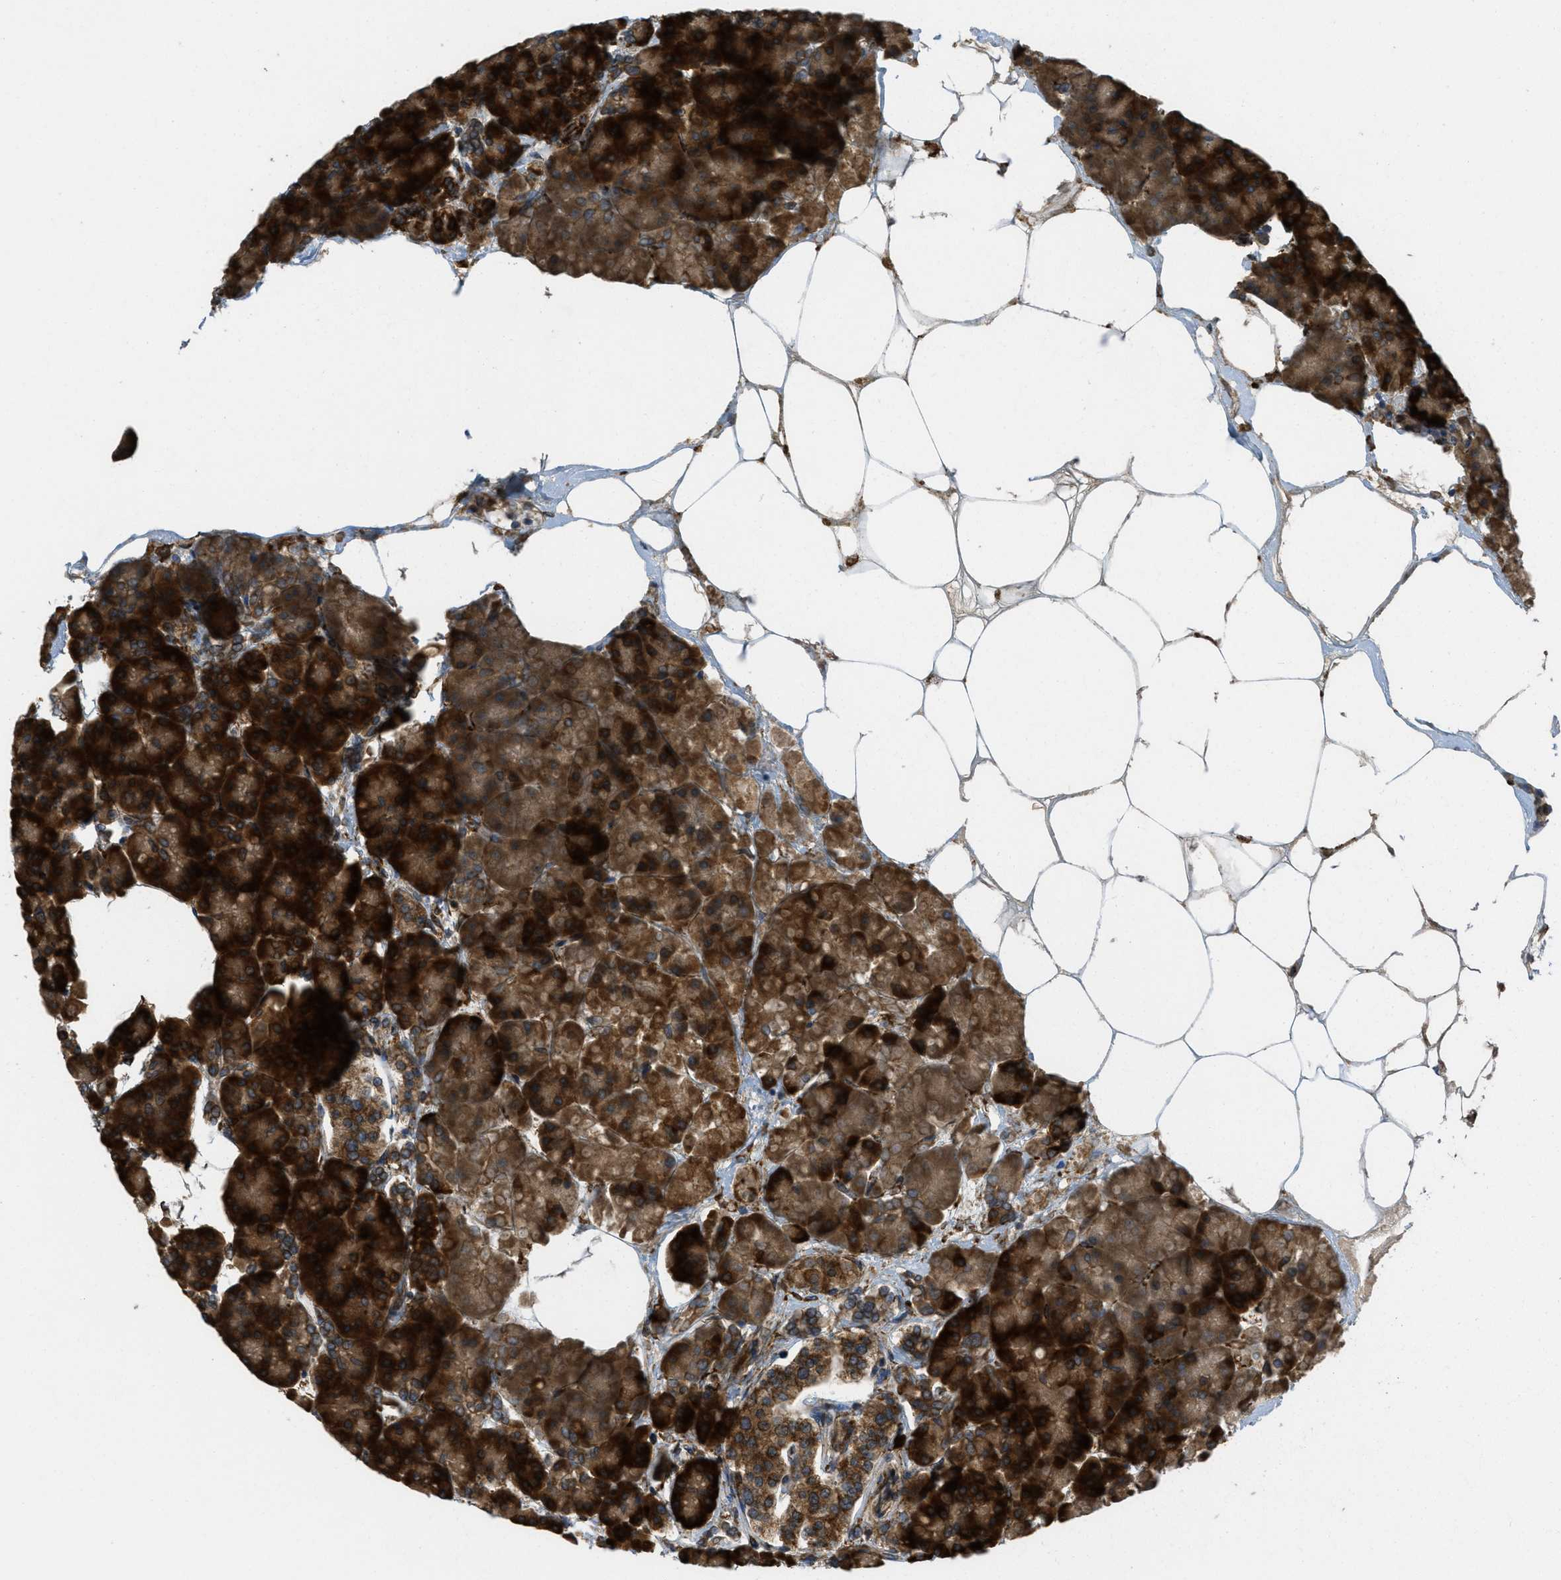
{"staining": {"intensity": "strong", "quantity": ">75%", "location": "cytoplasmic/membranous"}, "tissue": "pancreas", "cell_type": "Exocrine glandular cells", "image_type": "normal", "snomed": [{"axis": "morphology", "description": "Normal tissue, NOS"}, {"axis": "topography", "description": "Pancreas"}], "caption": "Benign pancreas was stained to show a protein in brown. There is high levels of strong cytoplasmic/membranous expression in about >75% of exocrine glandular cells. (Brightfield microscopy of DAB IHC at high magnification).", "gene": "PCDH18", "patient": {"sex": "female", "age": 70}}